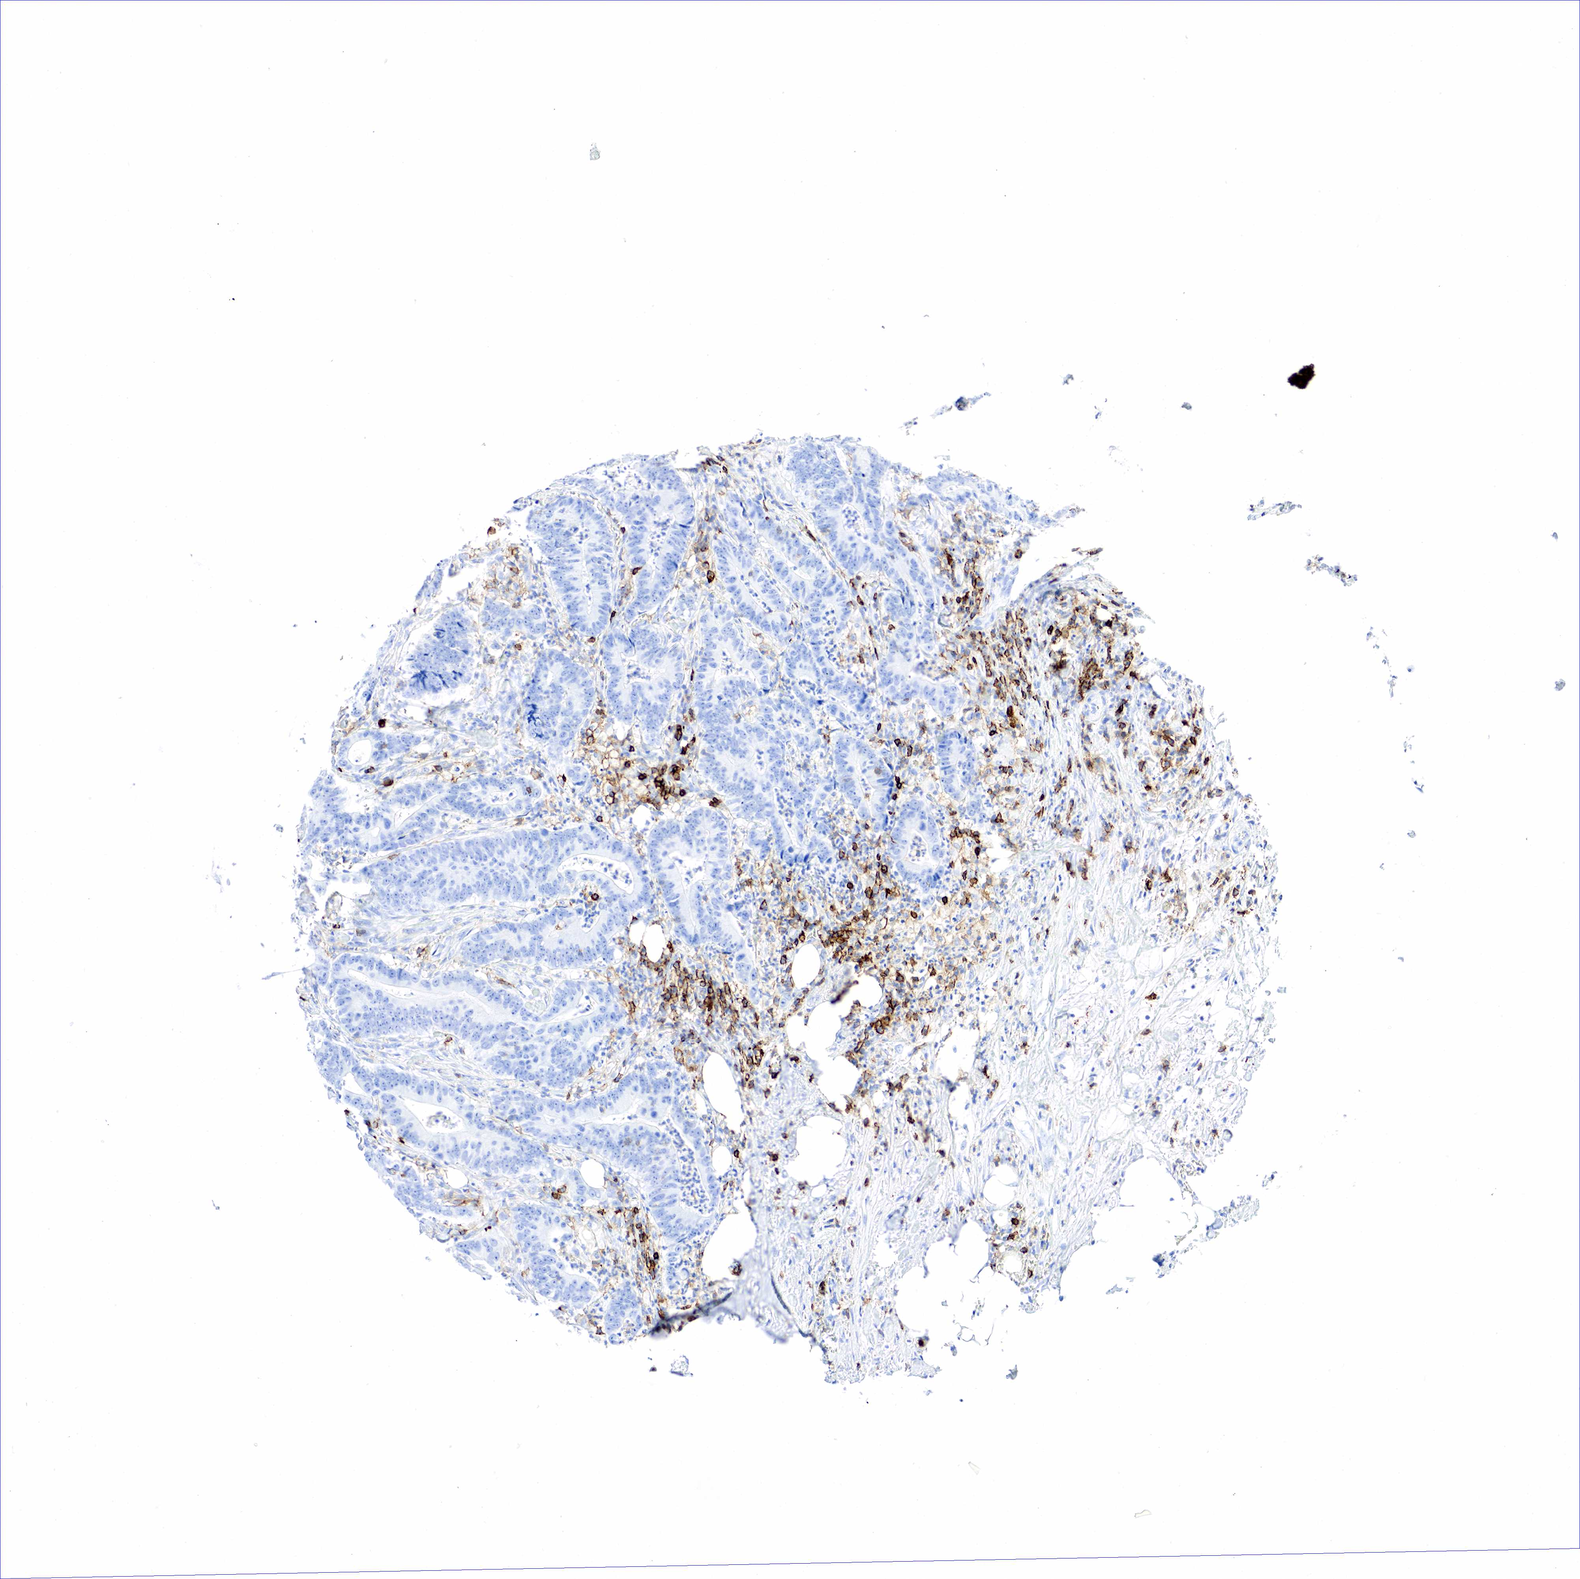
{"staining": {"intensity": "negative", "quantity": "none", "location": "none"}, "tissue": "colorectal cancer", "cell_type": "Tumor cells", "image_type": "cancer", "snomed": [{"axis": "morphology", "description": "Adenocarcinoma, NOS"}, {"axis": "topography", "description": "Colon"}], "caption": "The immunohistochemistry histopathology image has no significant expression in tumor cells of adenocarcinoma (colorectal) tissue.", "gene": "PTPRC", "patient": {"sex": "female", "age": 76}}